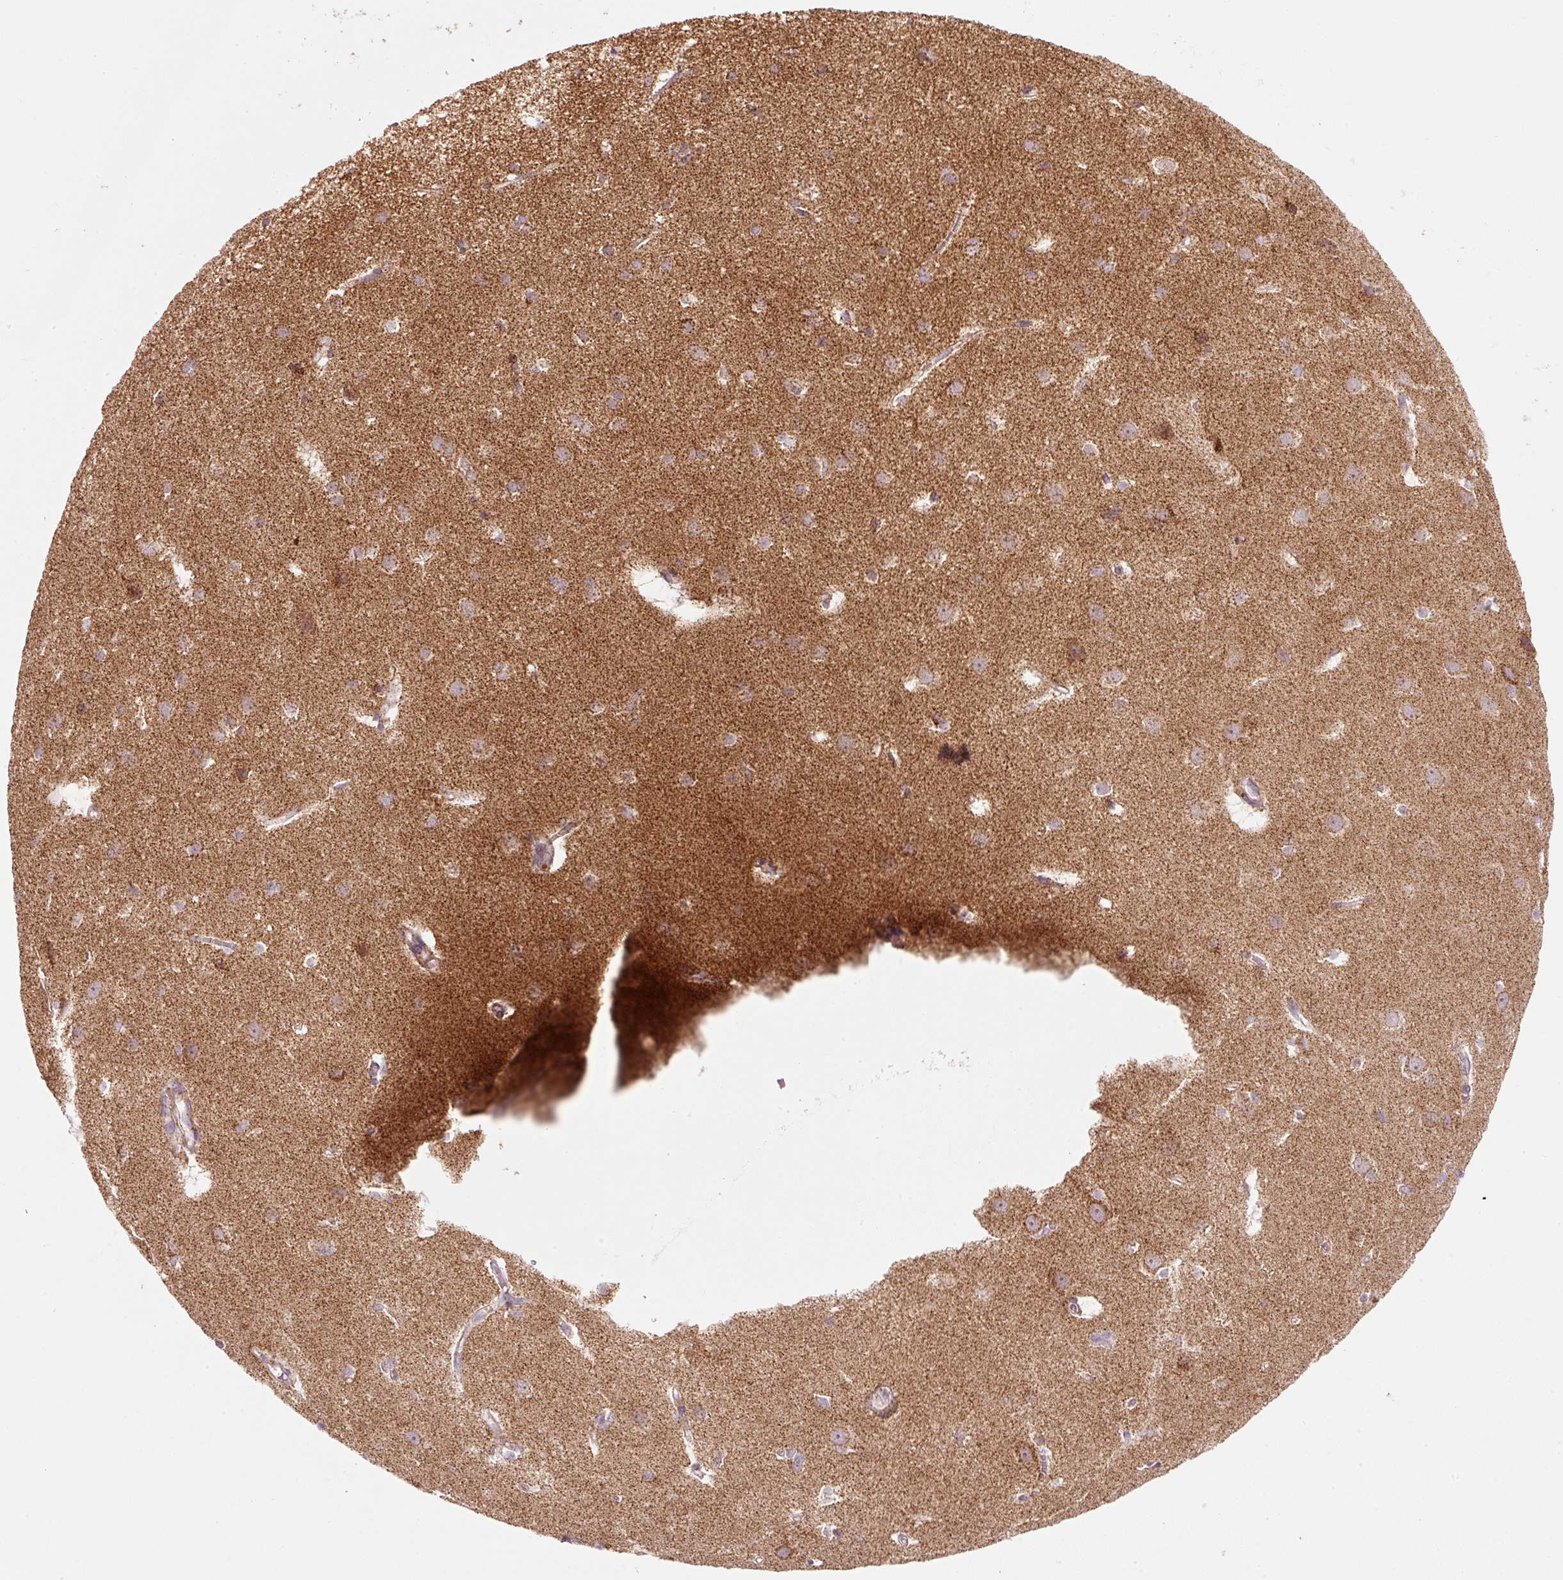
{"staining": {"intensity": "negative", "quantity": "none", "location": "none"}, "tissue": "cerebral cortex", "cell_type": "Endothelial cells", "image_type": "normal", "snomed": [{"axis": "morphology", "description": "Normal tissue, NOS"}, {"axis": "topography", "description": "Cerebral cortex"}], "caption": "Immunohistochemistry image of benign cerebral cortex stained for a protein (brown), which displays no positivity in endothelial cells.", "gene": "FAM78B", "patient": {"sex": "male", "age": 37}}